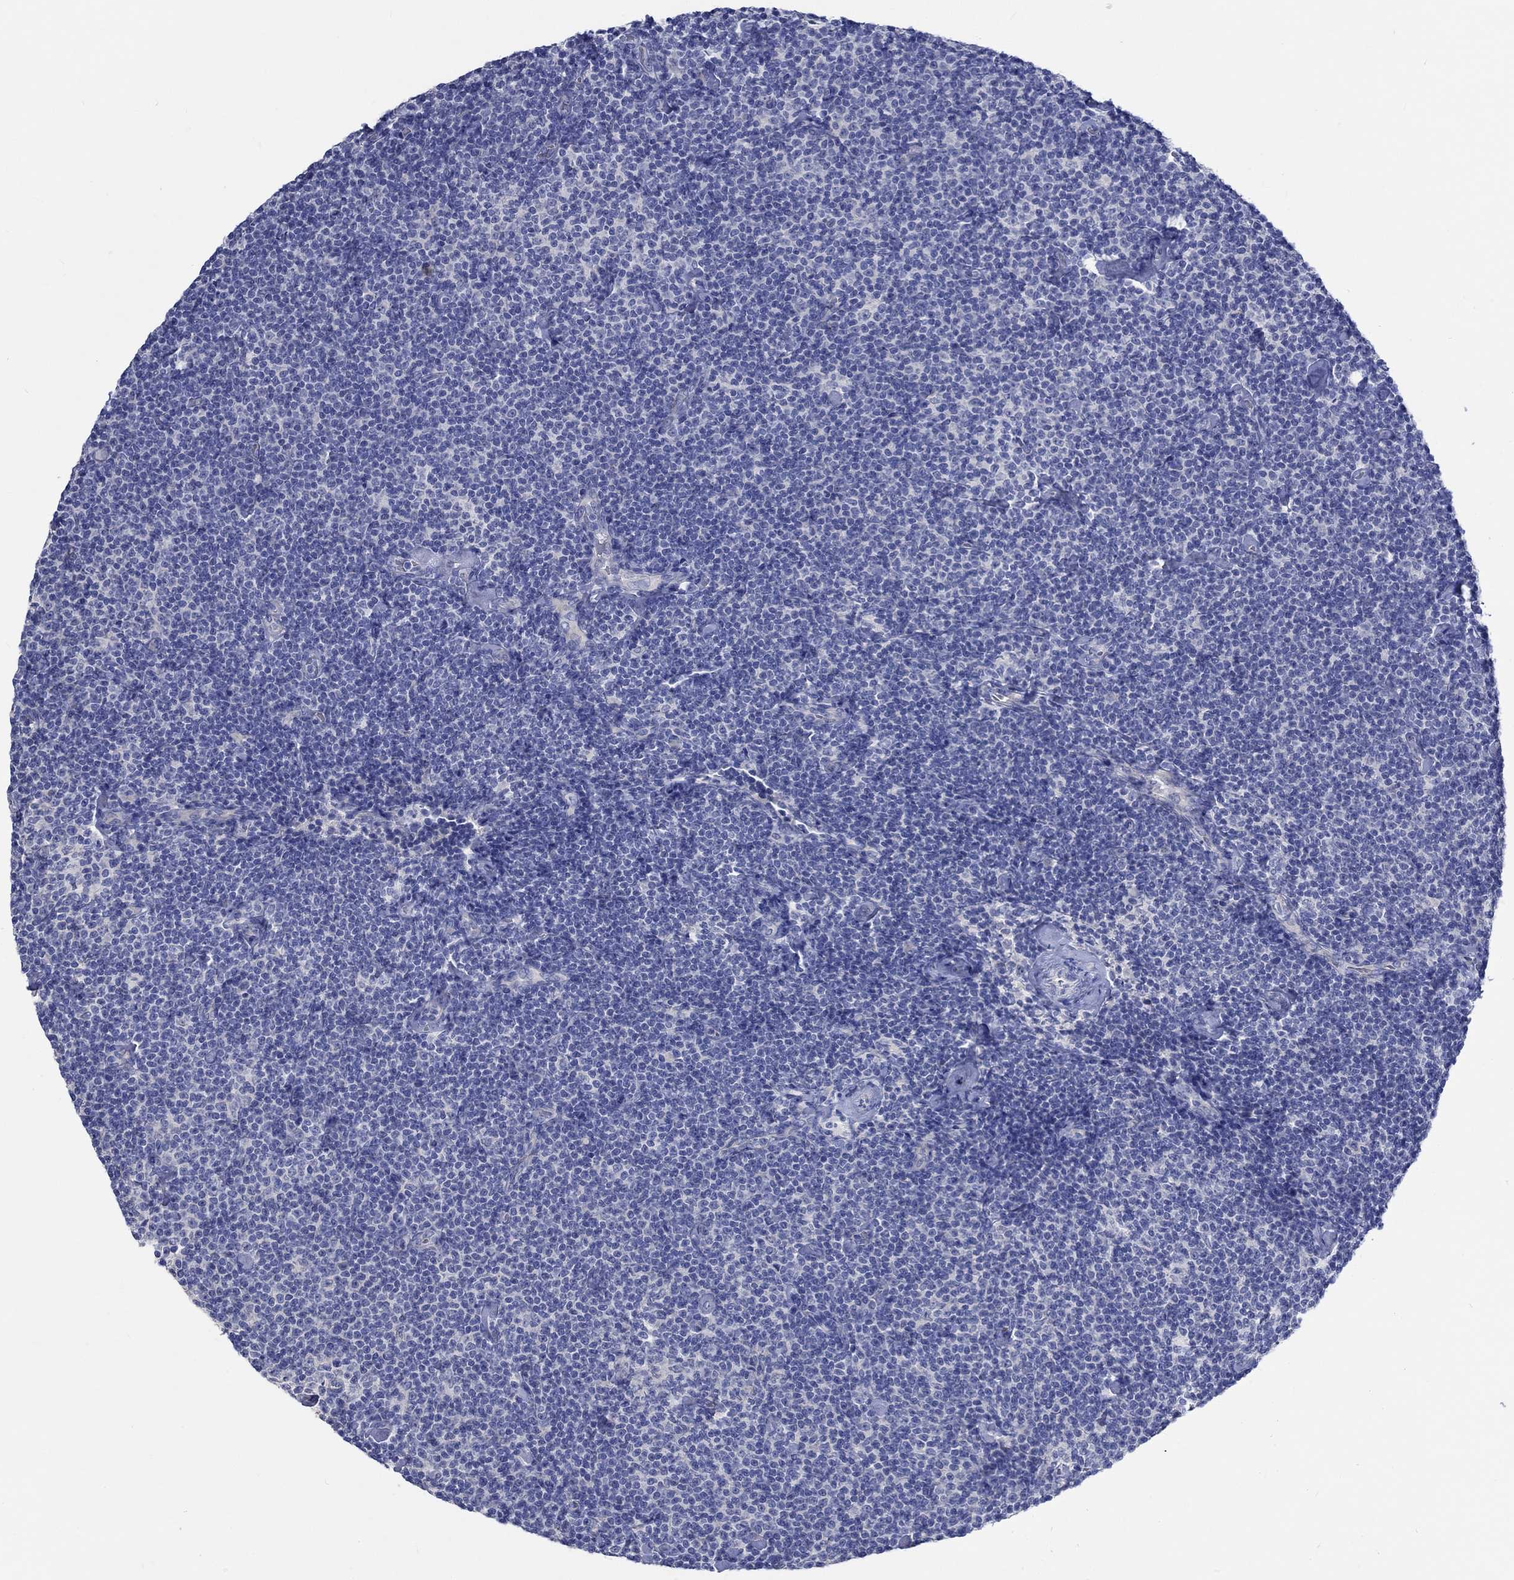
{"staining": {"intensity": "negative", "quantity": "none", "location": "none"}, "tissue": "lymphoma", "cell_type": "Tumor cells", "image_type": "cancer", "snomed": [{"axis": "morphology", "description": "Malignant lymphoma, non-Hodgkin's type, Low grade"}, {"axis": "topography", "description": "Lymph node"}], "caption": "Malignant lymphoma, non-Hodgkin's type (low-grade) stained for a protein using immunohistochemistry displays no staining tumor cells.", "gene": "KCNA1", "patient": {"sex": "male", "age": 81}}